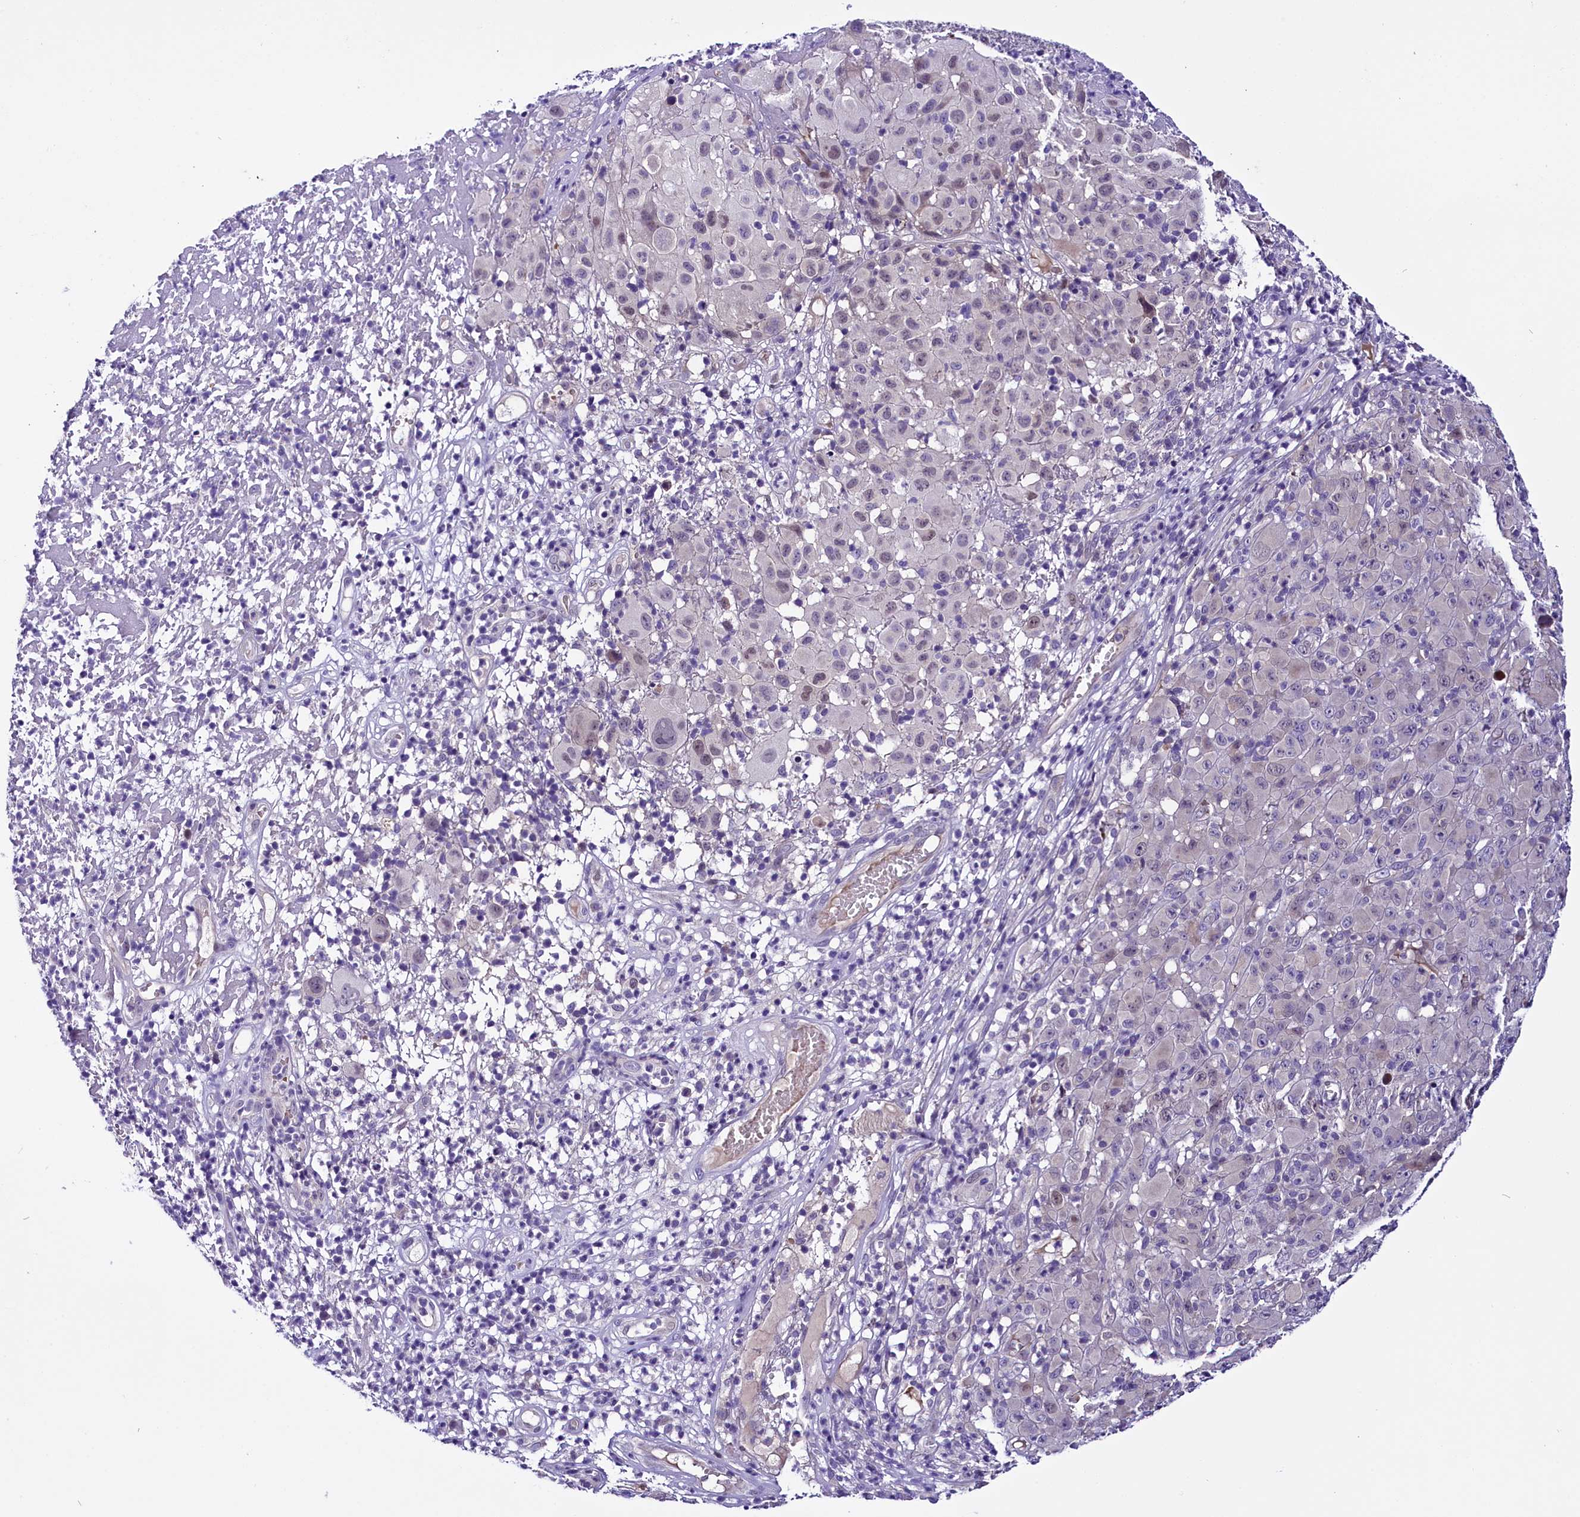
{"staining": {"intensity": "negative", "quantity": "none", "location": "none"}, "tissue": "melanoma", "cell_type": "Tumor cells", "image_type": "cancer", "snomed": [{"axis": "morphology", "description": "Malignant melanoma, NOS"}, {"axis": "topography", "description": "Skin"}], "caption": "A histopathology image of melanoma stained for a protein demonstrates no brown staining in tumor cells.", "gene": "C9orf40", "patient": {"sex": "male", "age": 73}}